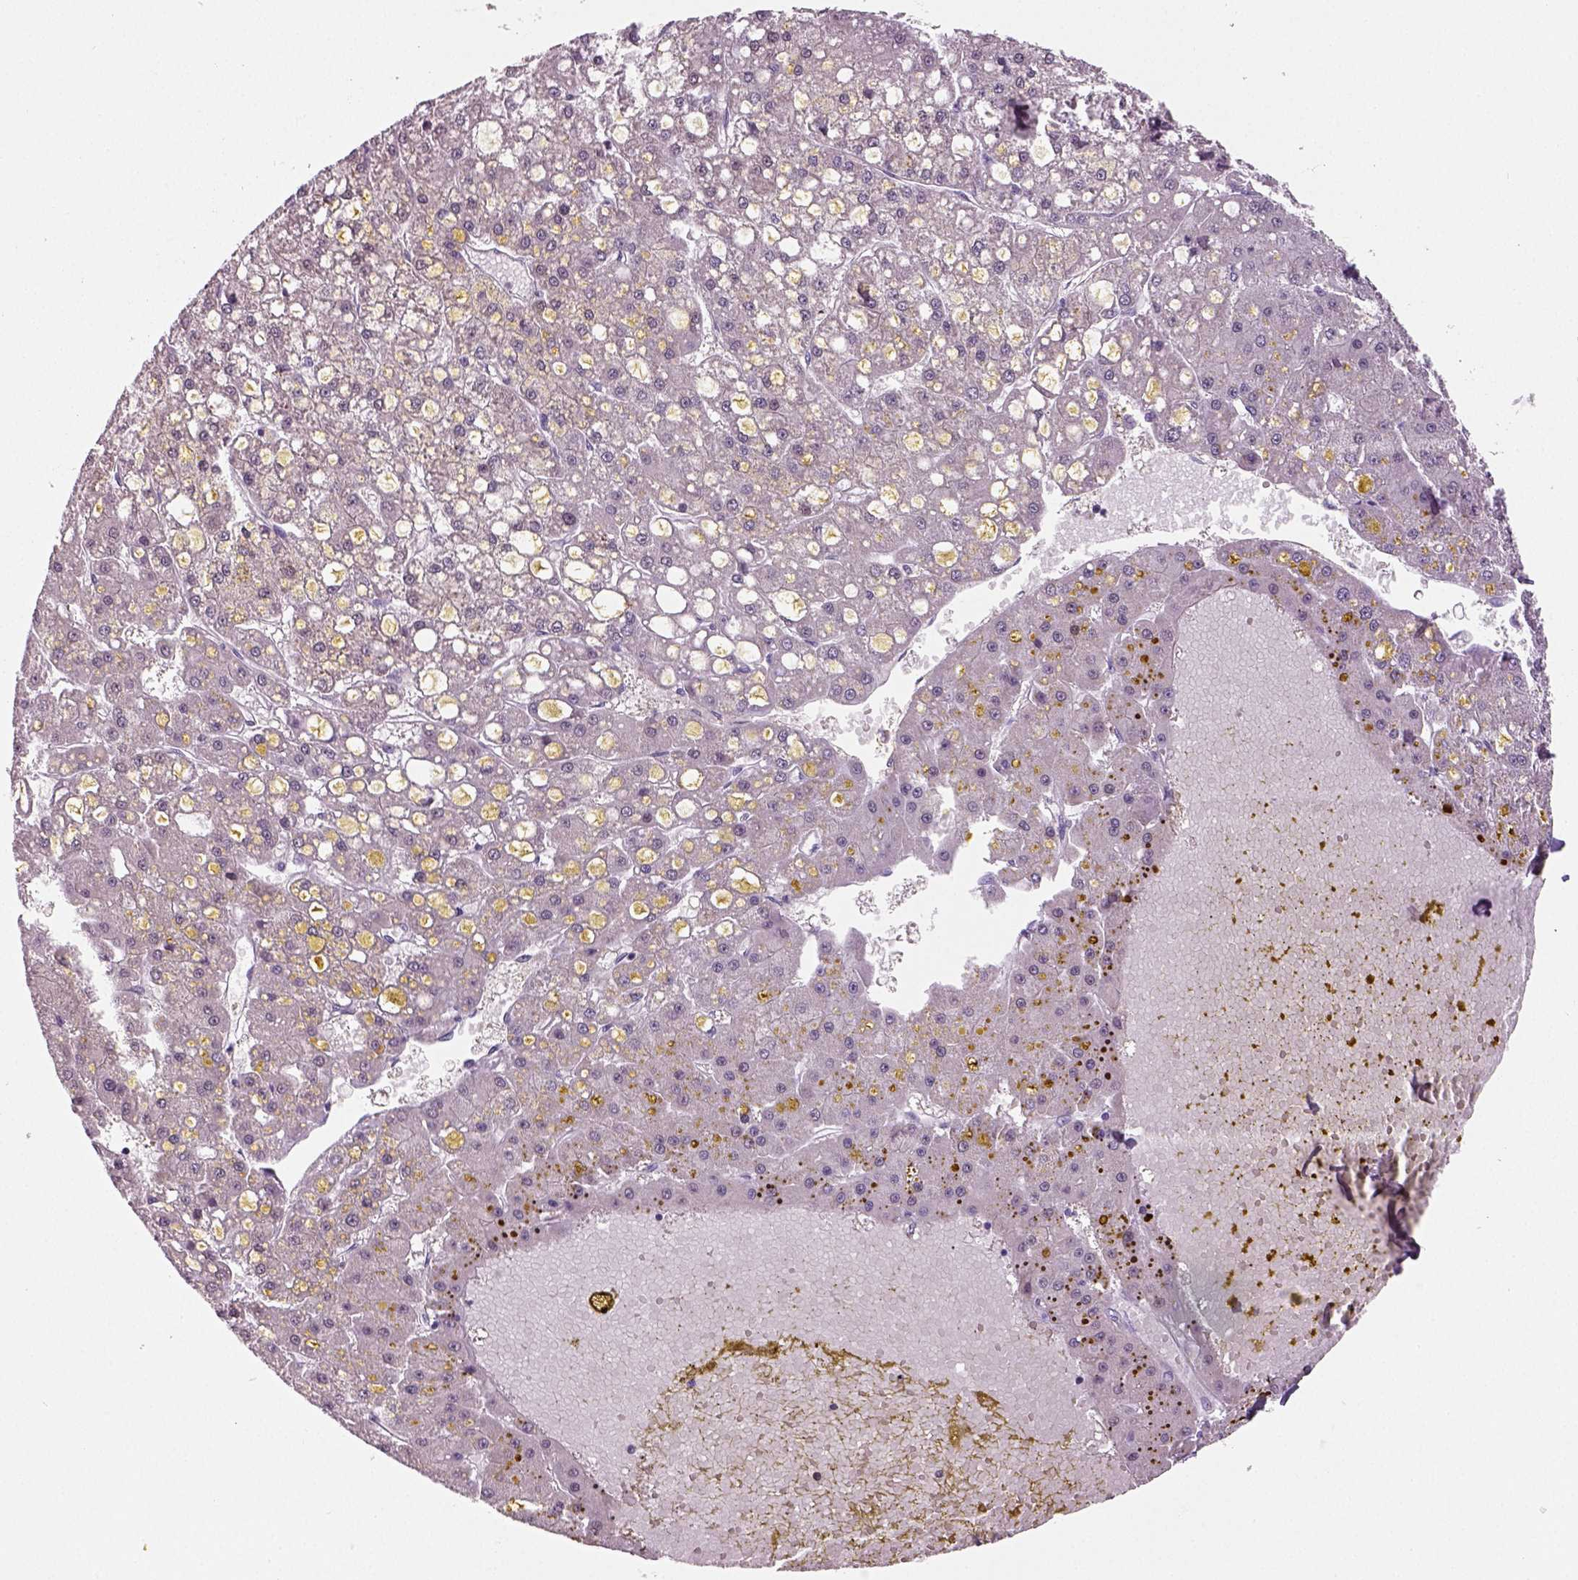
{"staining": {"intensity": "negative", "quantity": "none", "location": "none"}, "tissue": "liver cancer", "cell_type": "Tumor cells", "image_type": "cancer", "snomed": [{"axis": "morphology", "description": "Carcinoma, Hepatocellular, NOS"}, {"axis": "topography", "description": "Liver"}], "caption": "The micrograph displays no staining of tumor cells in liver cancer (hepatocellular carcinoma).", "gene": "TSPAN7", "patient": {"sex": "male", "age": 67}}